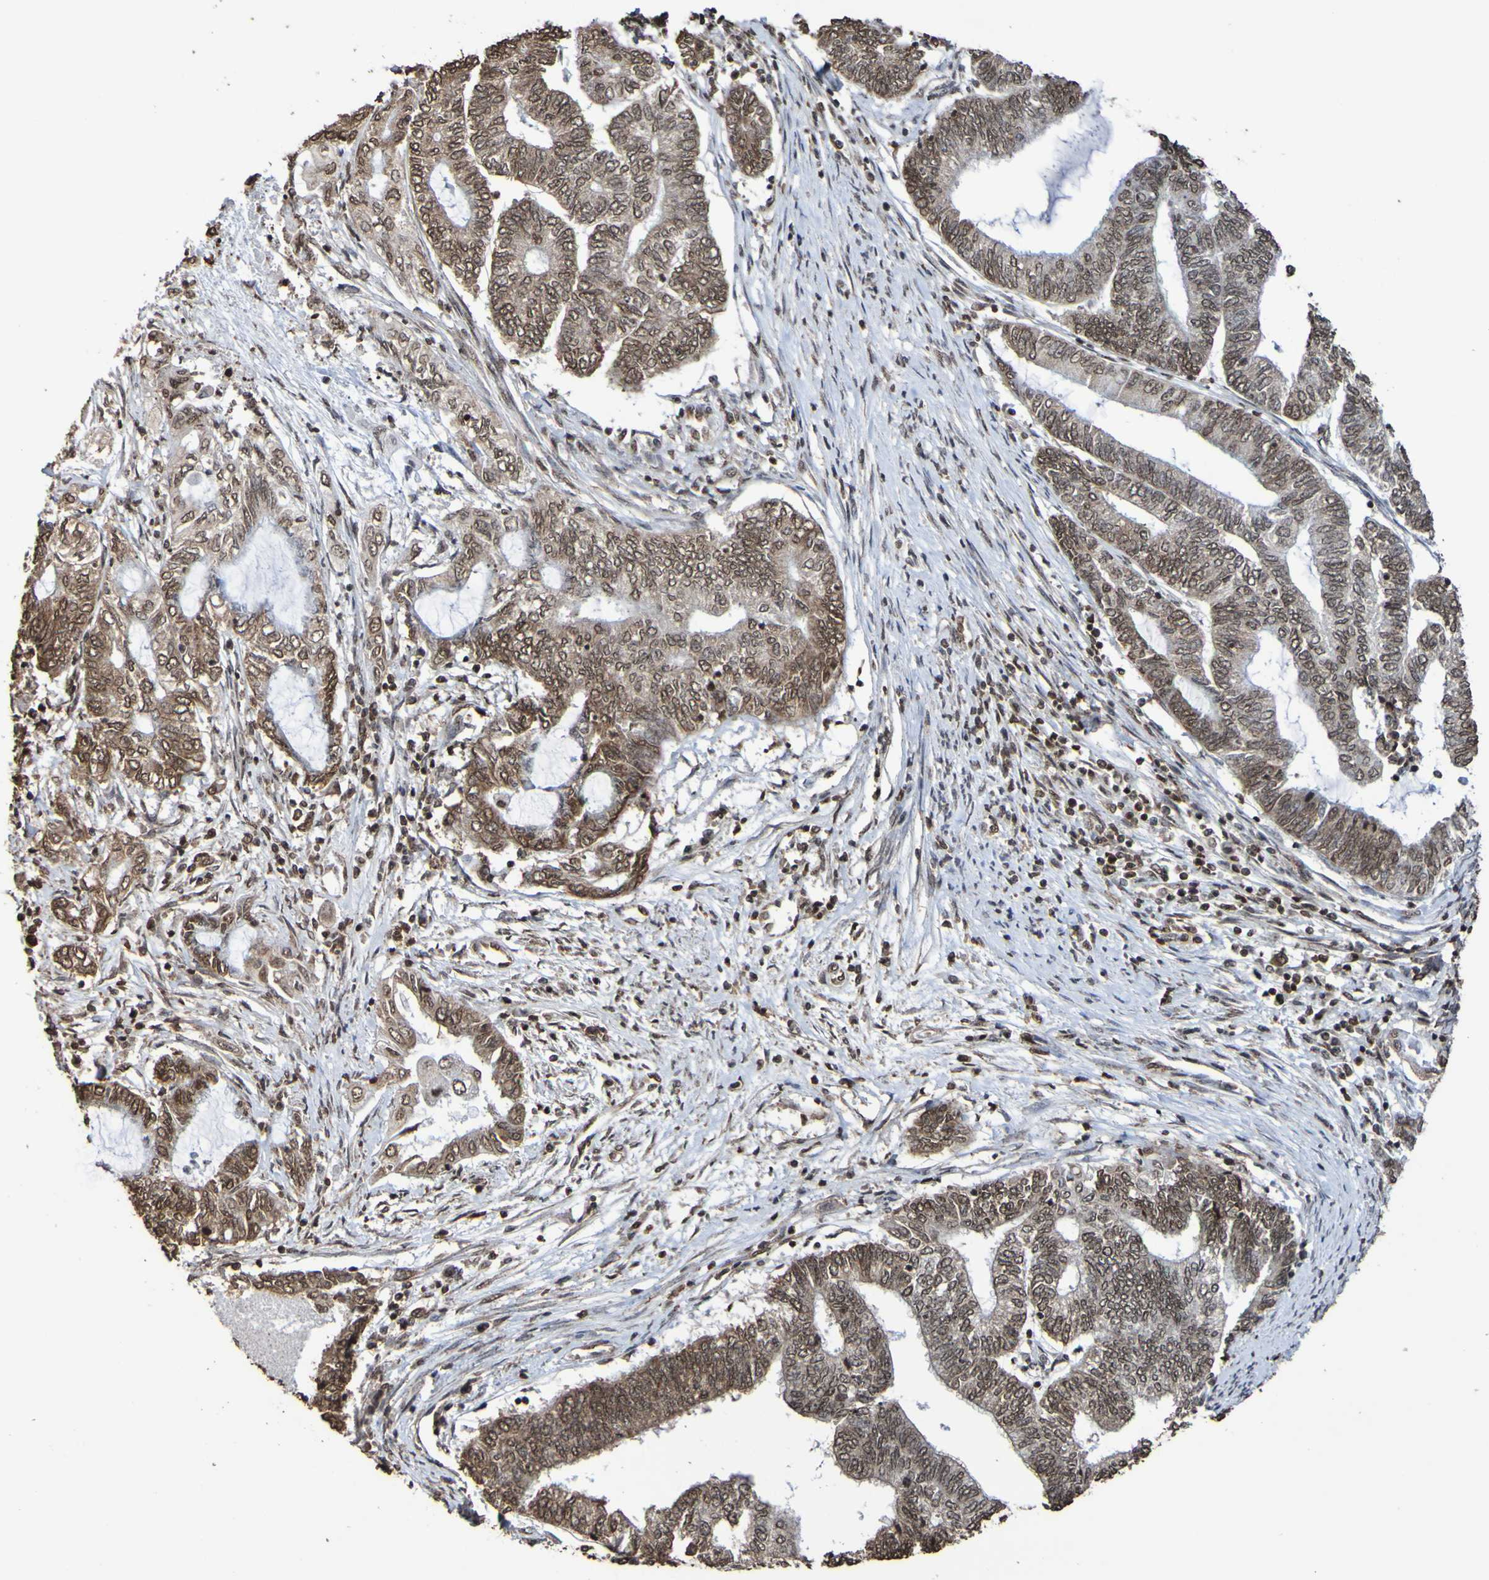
{"staining": {"intensity": "moderate", "quantity": ">75%", "location": "cytoplasmic/membranous,nuclear"}, "tissue": "endometrial cancer", "cell_type": "Tumor cells", "image_type": "cancer", "snomed": [{"axis": "morphology", "description": "Adenocarcinoma, NOS"}, {"axis": "topography", "description": "Uterus"}, {"axis": "topography", "description": "Endometrium"}], "caption": "Human endometrial cancer stained with a protein marker reveals moderate staining in tumor cells.", "gene": "GFI1", "patient": {"sex": "female", "age": 70}}